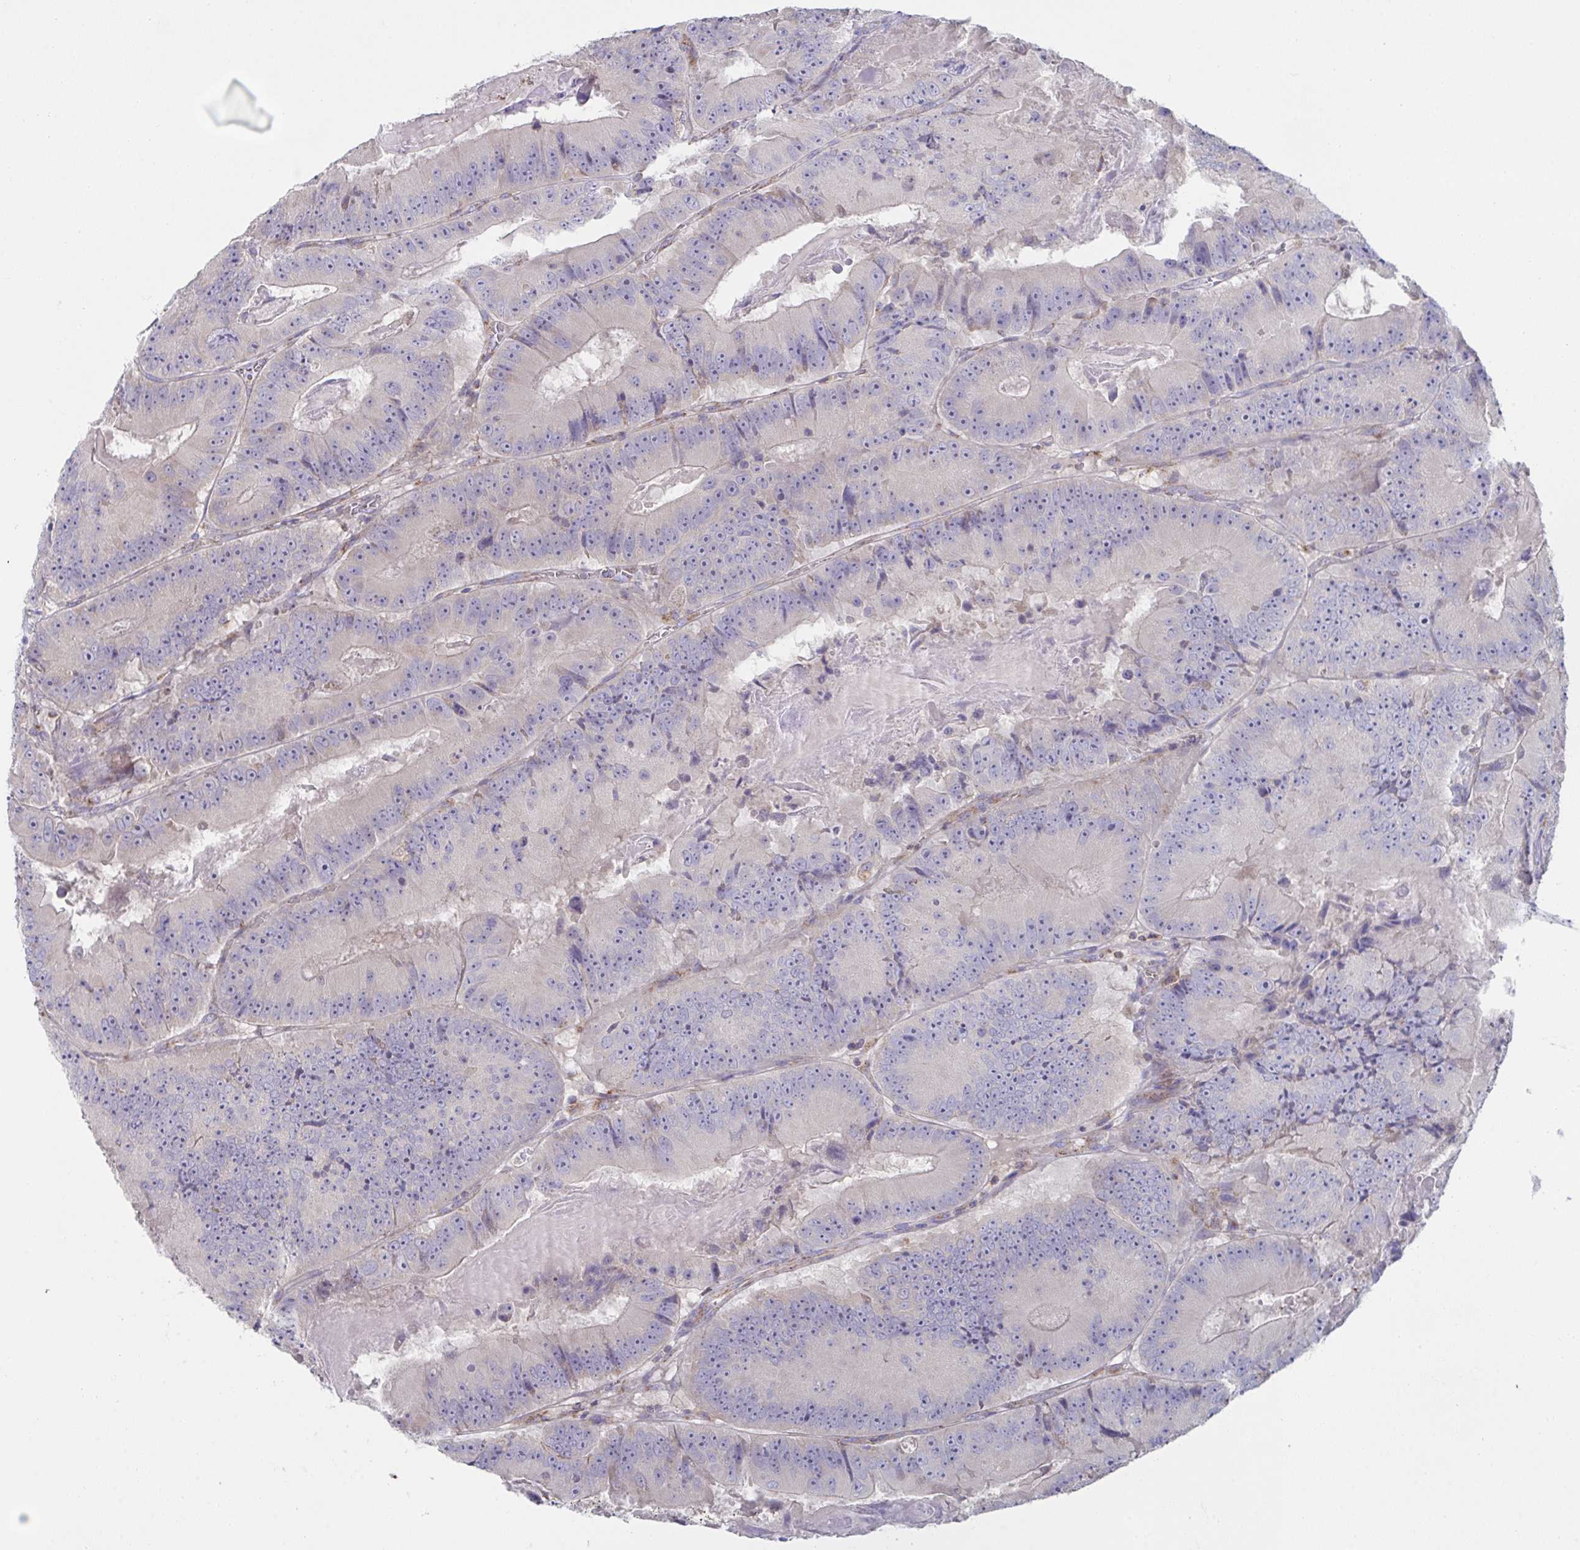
{"staining": {"intensity": "negative", "quantity": "none", "location": "none"}, "tissue": "colorectal cancer", "cell_type": "Tumor cells", "image_type": "cancer", "snomed": [{"axis": "morphology", "description": "Adenocarcinoma, NOS"}, {"axis": "topography", "description": "Colon"}], "caption": "This image is of colorectal adenocarcinoma stained with IHC to label a protein in brown with the nuclei are counter-stained blue. There is no expression in tumor cells. (DAB (3,3'-diaminobenzidine) immunohistochemistry (IHC), high magnification).", "gene": "NDUFA7", "patient": {"sex": "female", "age": 86}}